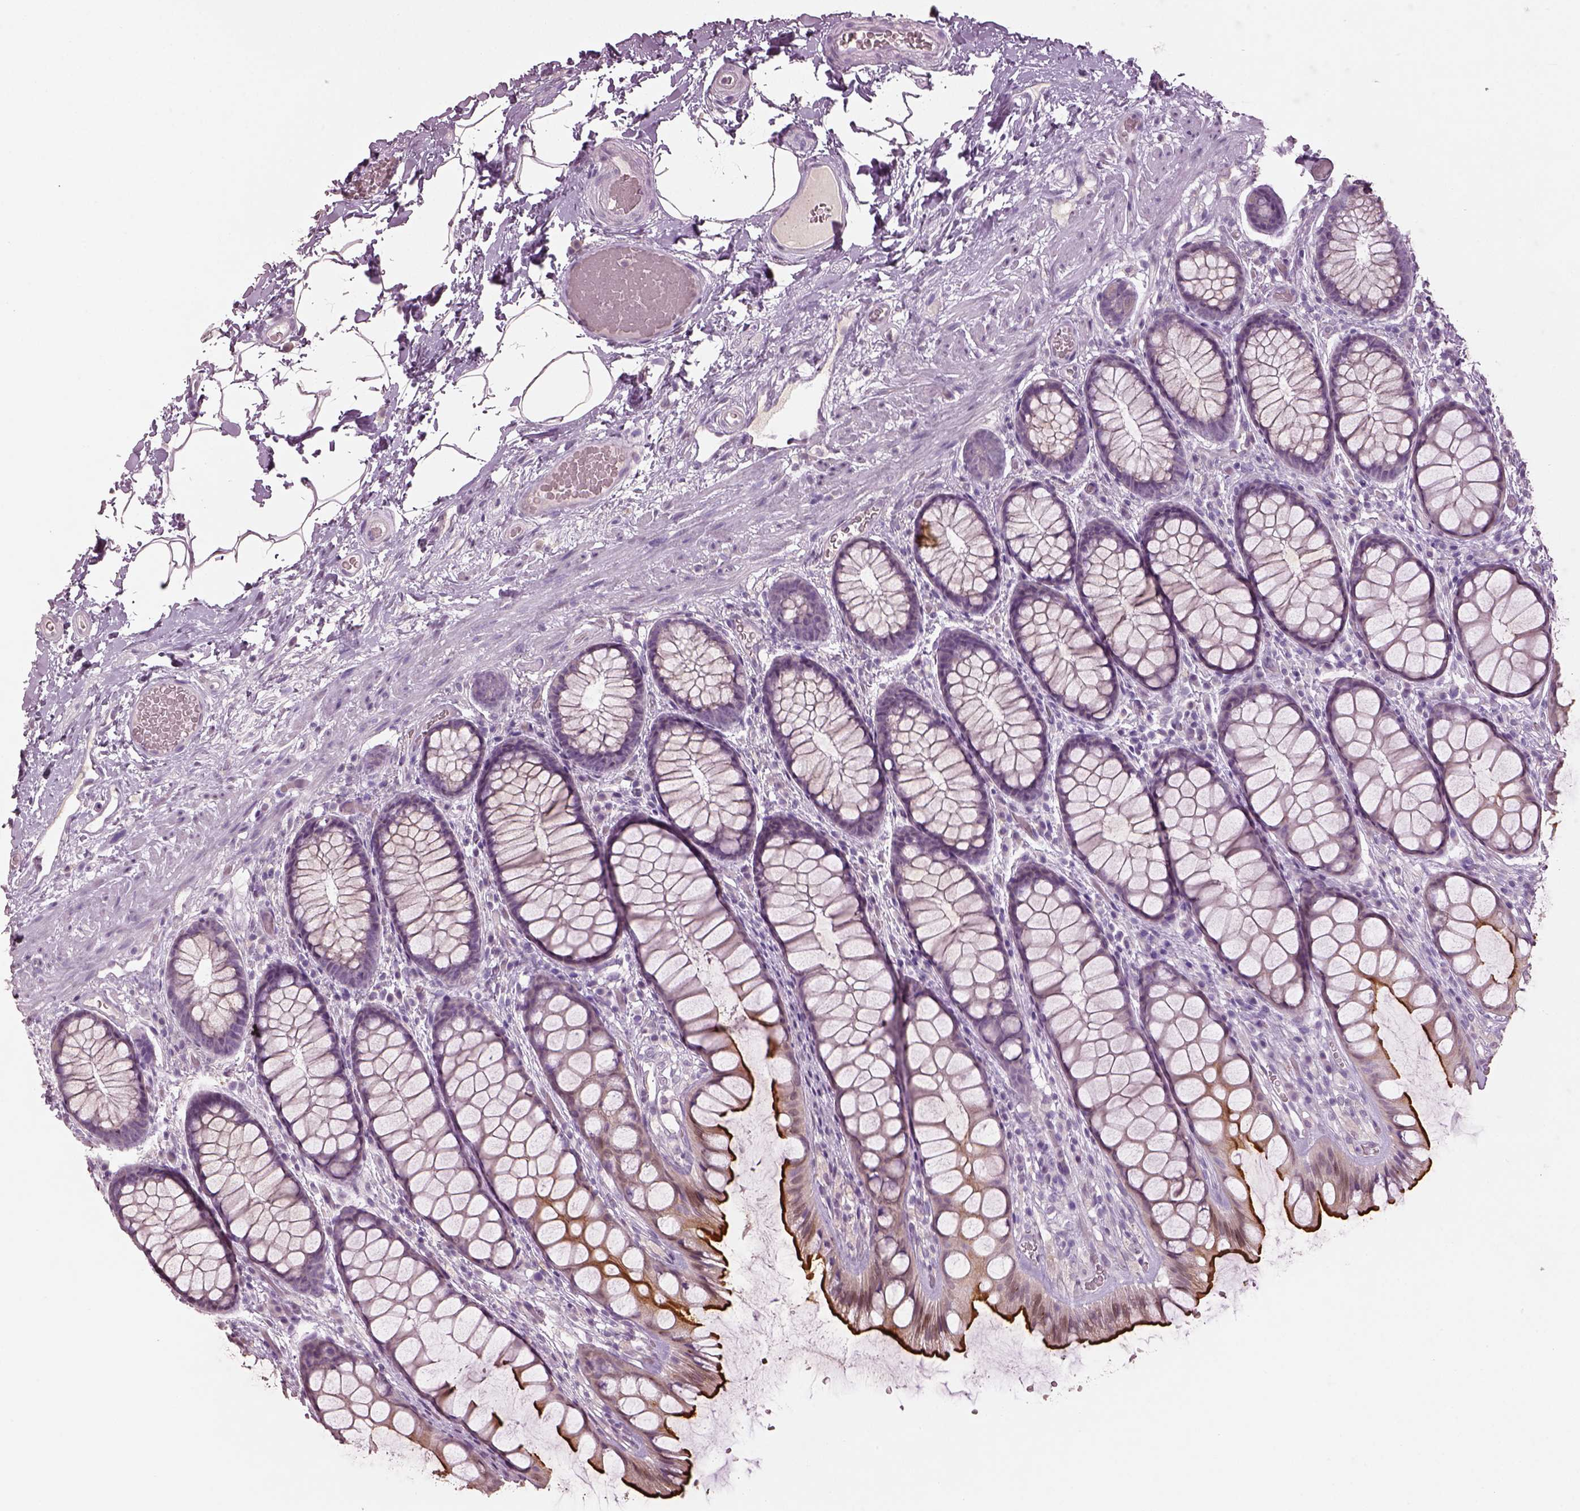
{"staining": {"intensity": "strong", "quantity": "25%-75%", "location": "cytoplasmic/membranous"}, "tissue": "rectum", "cell_type": "Glandular cells", "image_type": "normal", "snomed": [{"axis": "morphology", "description": "Normal tissue, NOS"}, {"axis": "topography", "description": "Rectum"}], "caption": "Immunohistochemical staining of normal rectum displays high levels of strong cytoplasmic/membranous expression in approximately 25%-75% of glandular cells. The staining is performed using DAB (3,3'-diaminobenzidine) brown chromogen to label protein expression. The nuclei are counter-stained blue using hematoxylin.", "gene": "KCNIP3", "patient": {"sex": "female", "age": 62}}